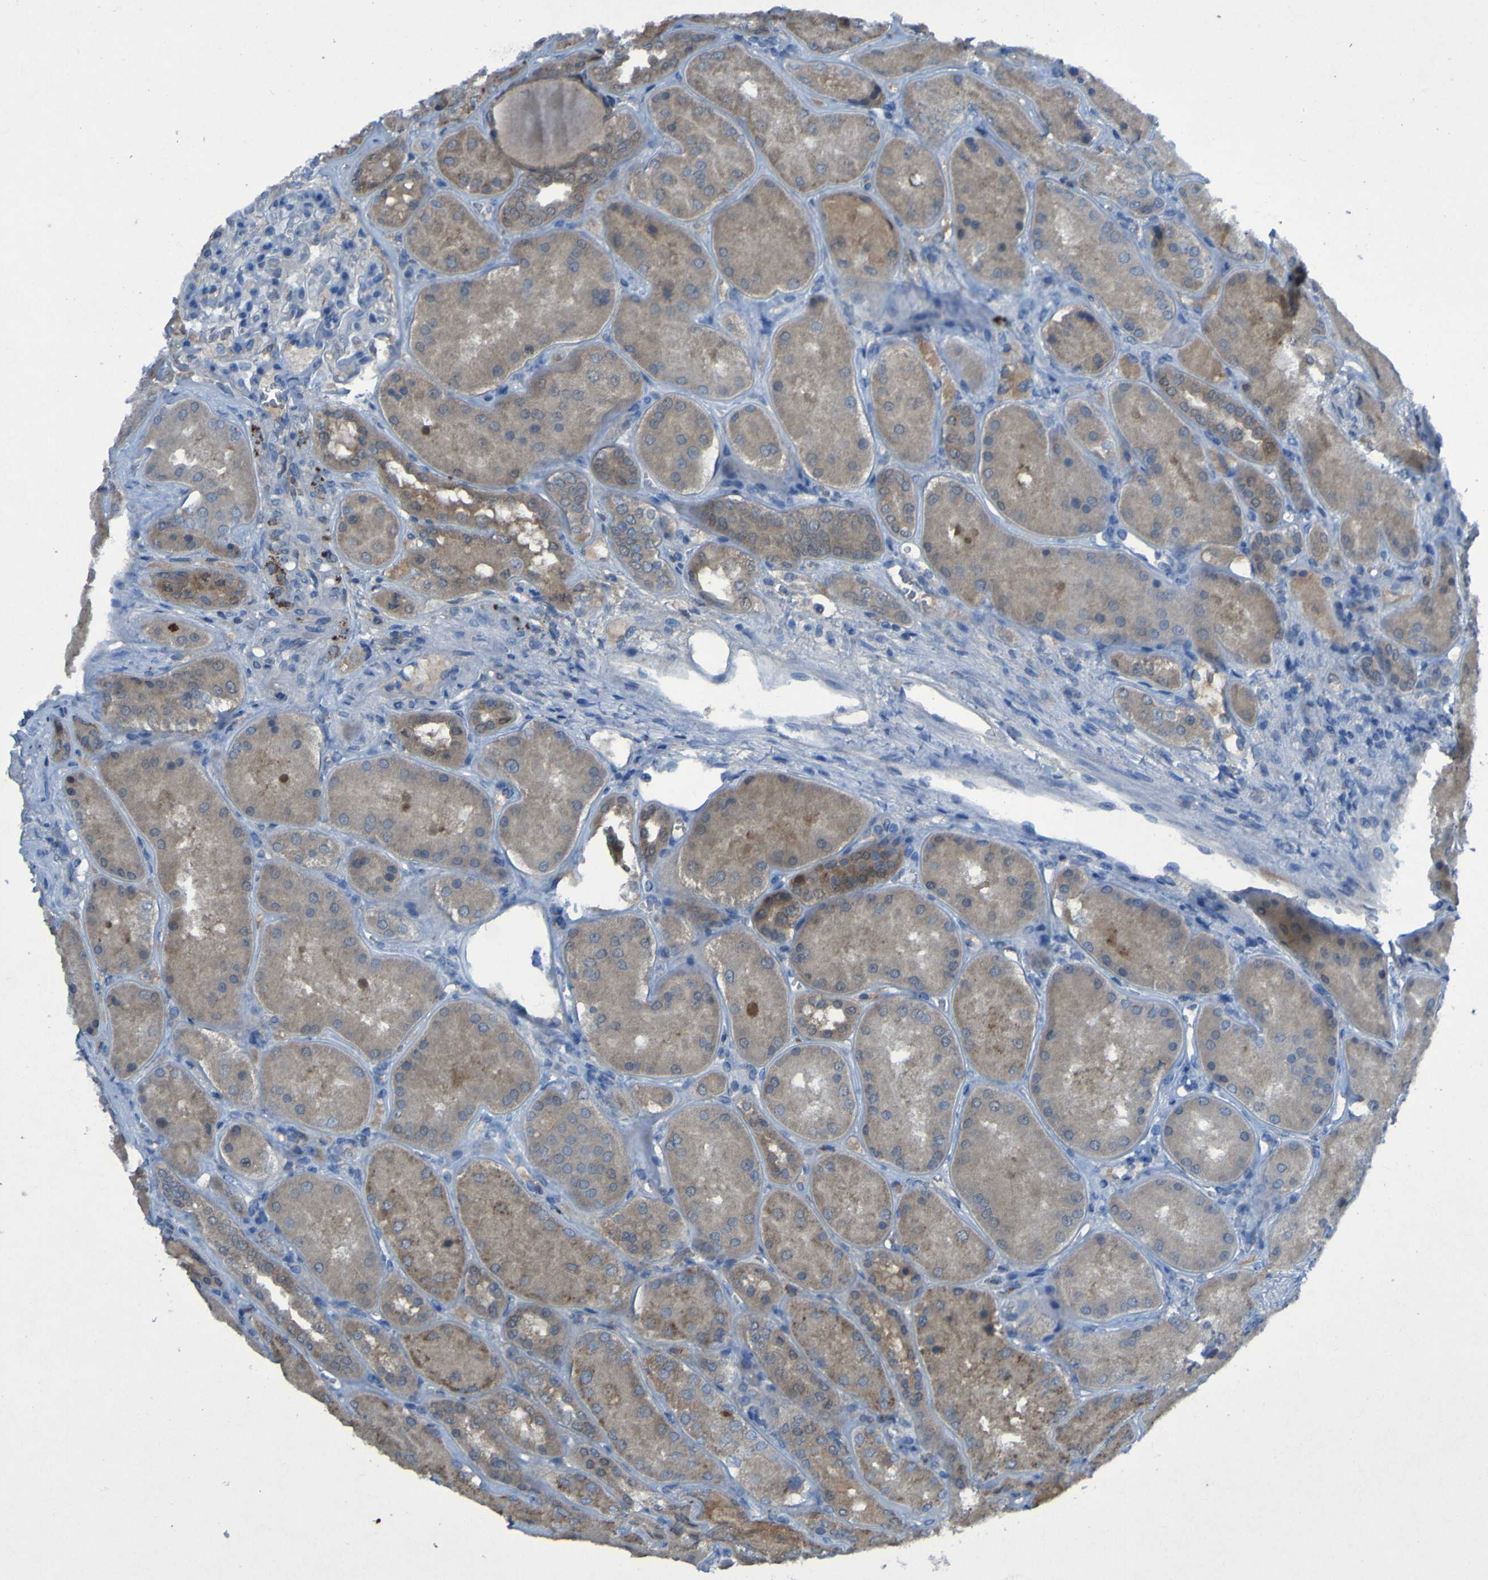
{"staining": {"intensity": "negative", "quantity": "none", "location": "none"}, "tissue": "kidney", "cell_type": "Cells in glomeruli", "image_type": "normal", "snomed": [{"axis": "morphology", "description": "Normal tissue, NOS"}, {"axis": "topography", "description": "Kidney"}], "caption": "DAB (3,3'-diaminobenzidine) immunohistochemical staining of benign kidney shows no significant expression in cells in glomeruli.", "gene": "SGK2", "patient": {"sex": "female", "age": 56}}